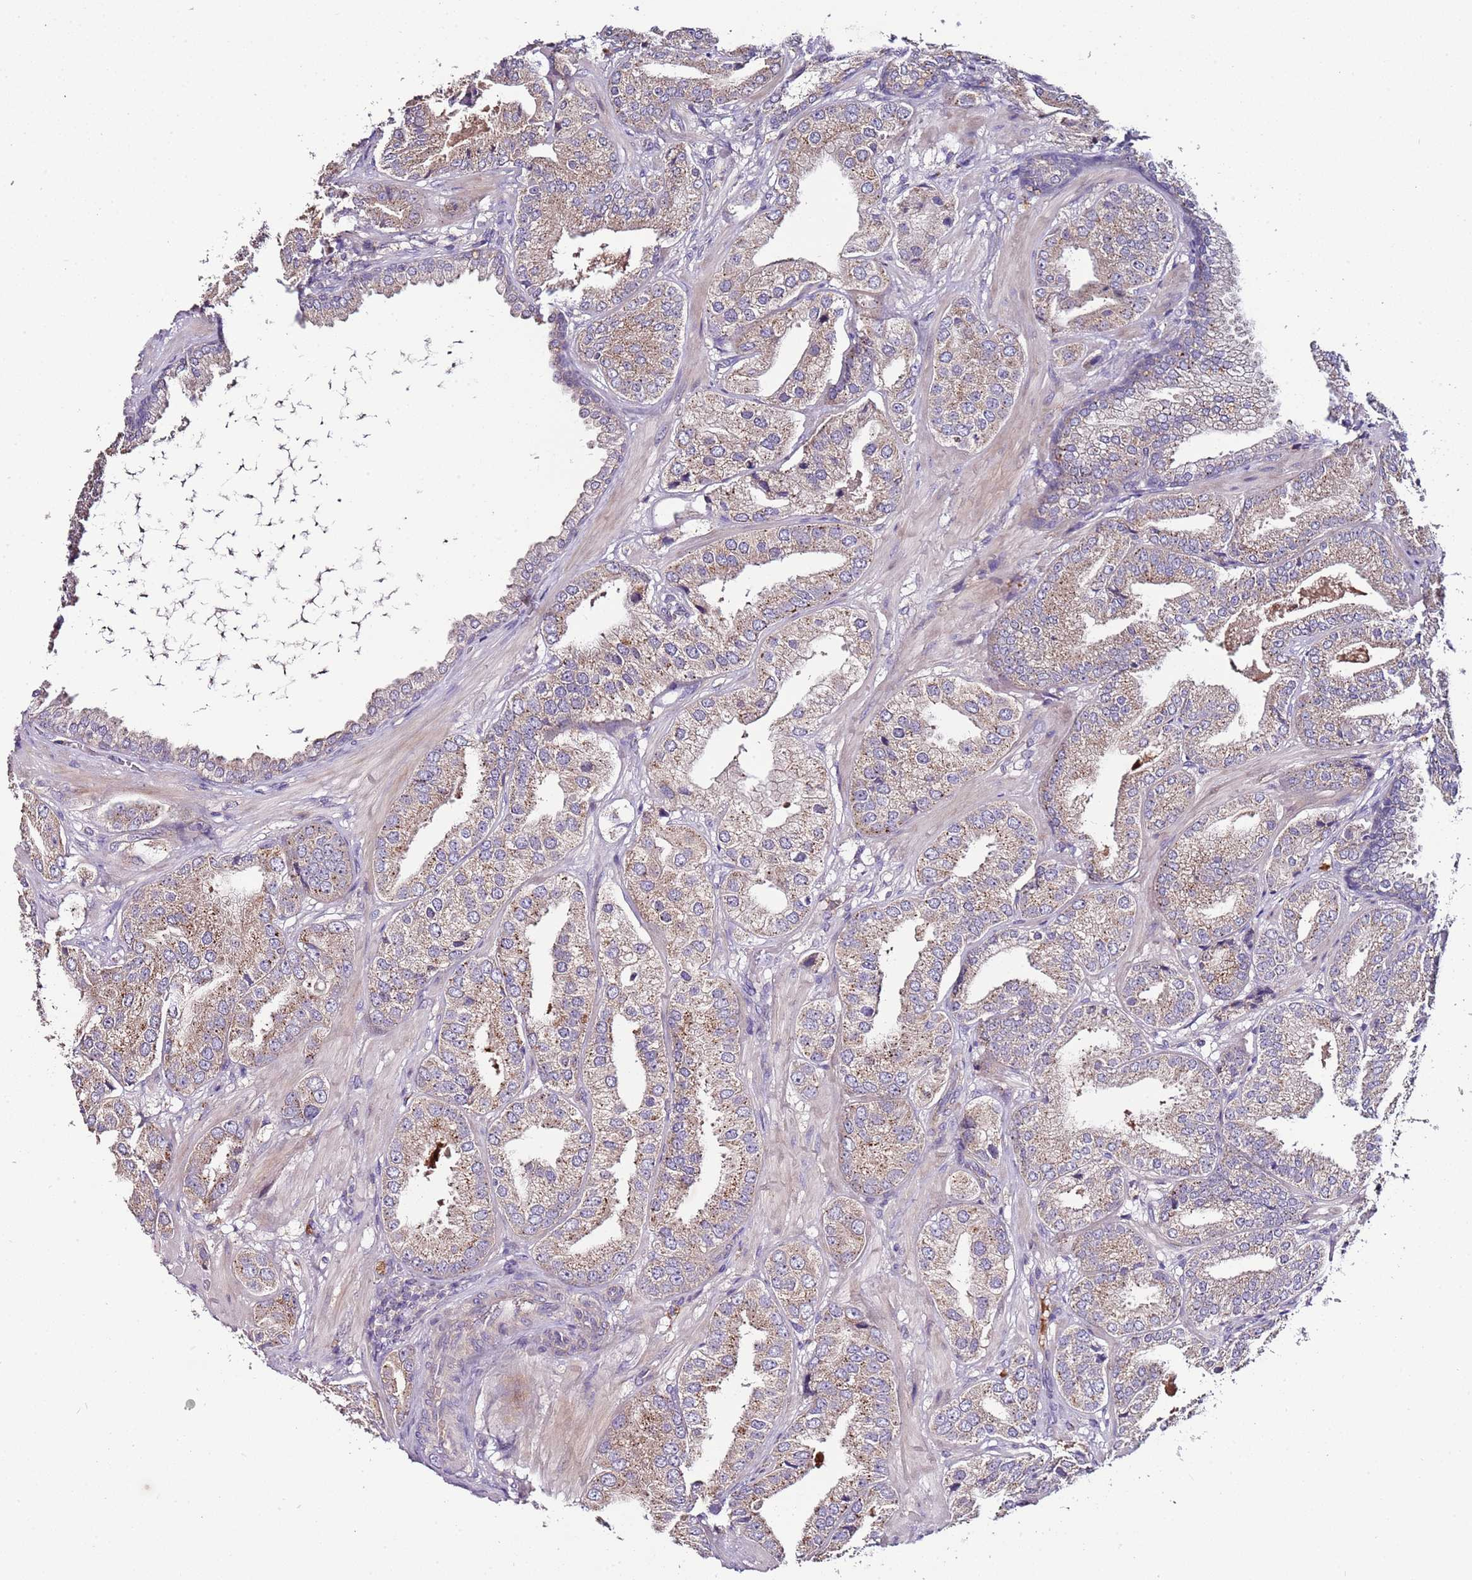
{"staining": {"intensity": "weak", "quantity": ">75%", "location": "cytoplasmic/membranous"}, "tissue": "prostate cancer", "cell_type": "Tumor cells", "image_type": "cancer", "snomed": [{"axis": "morphology", "description": "Adenocarcinoma, High grade"}, {"axis": "topography", "description": "Prostate"}], "caption": "Prostate cancer (adenocarcinoma (high-grade)) stained with IHC demonstrates weak cytoplasmic/membranous positivity in about >75% of tumor cells. (DAB (3,3'-diaminobenzidine) IHC with brightfield microscopy, high magnification).", "gene": "FAM20A", "patient": {"sex": "male", "age": 63}}